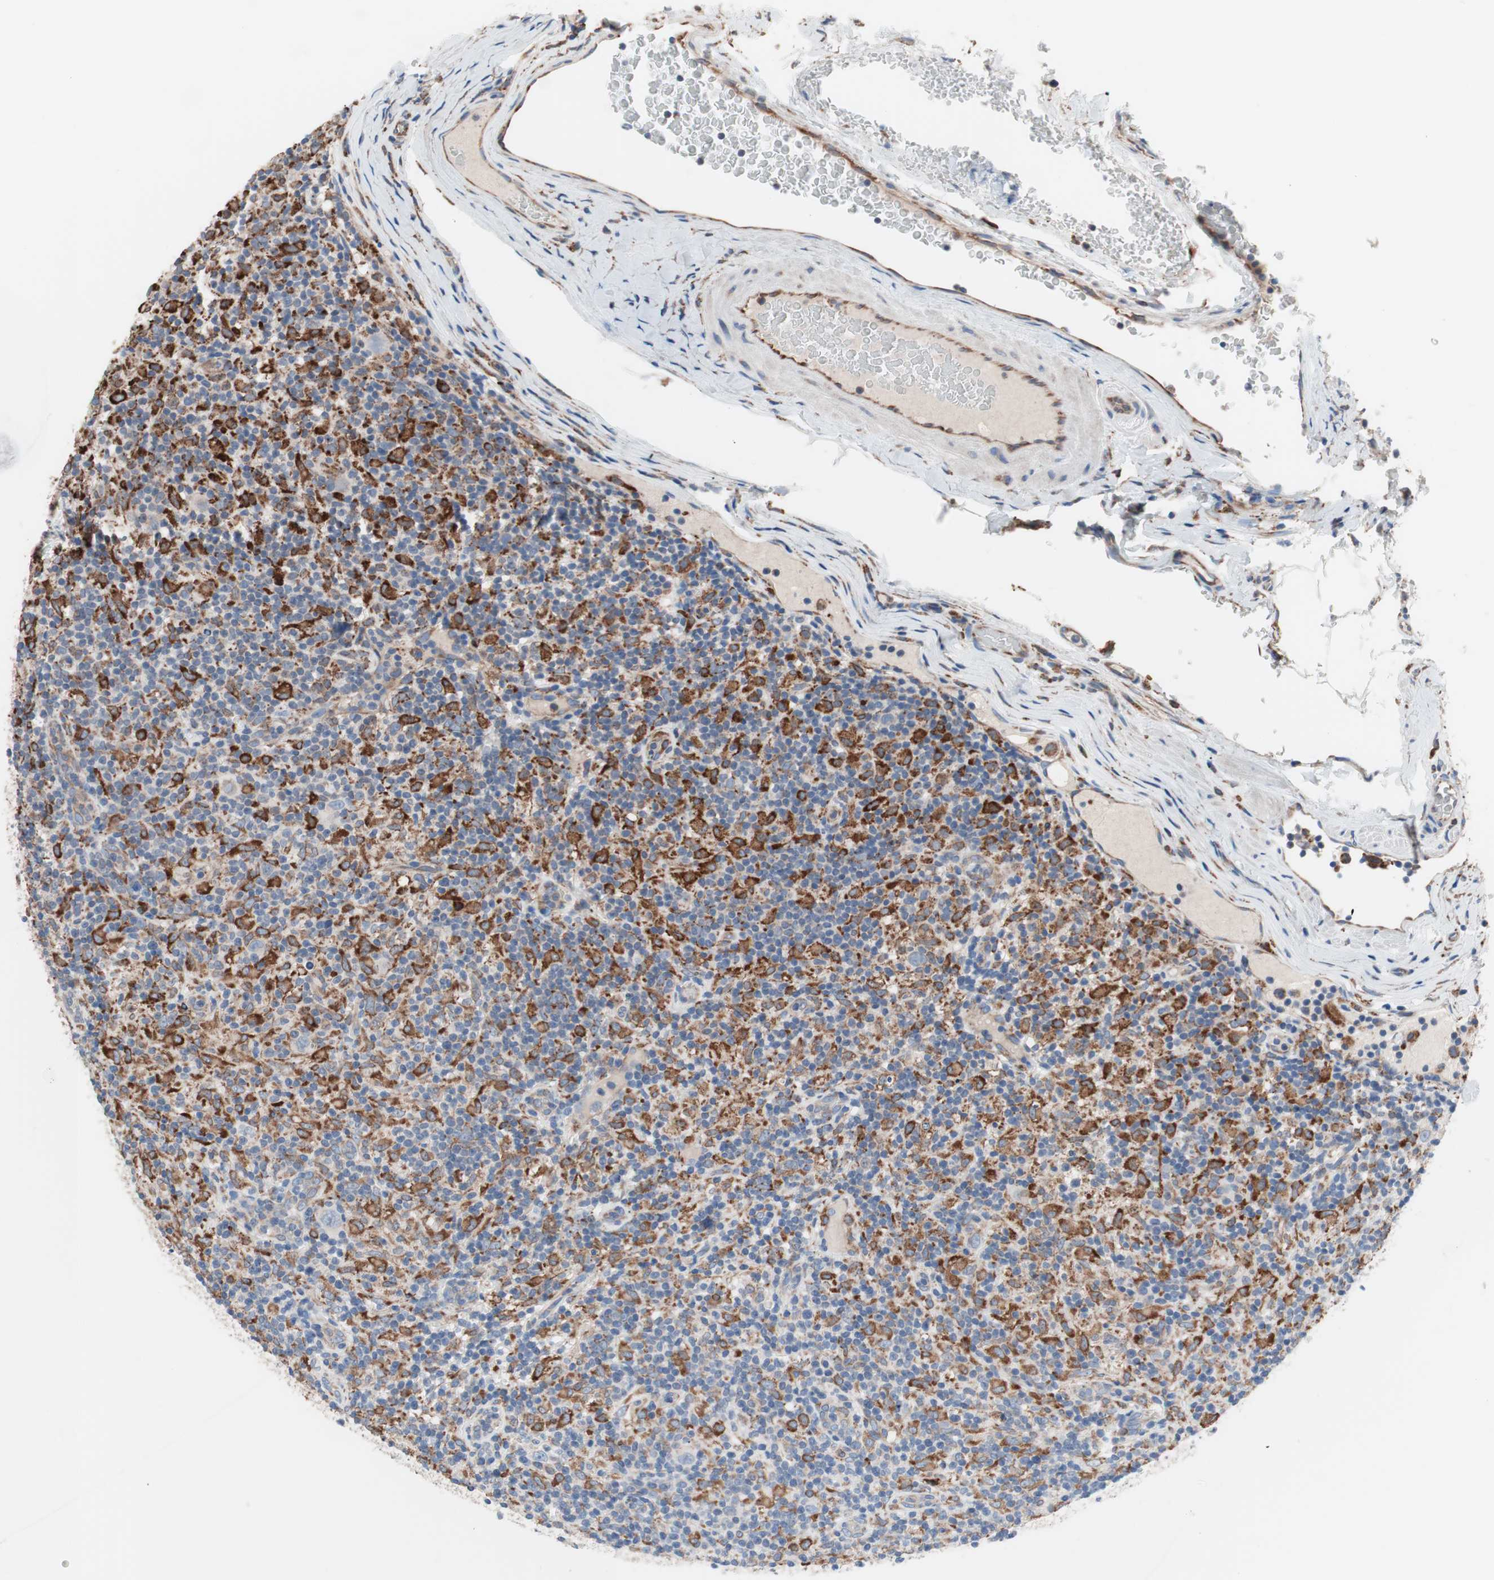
{"staining": {"intensity": "moderate", "quantity": "25%-75%", "location": "cytoplasmic/membranous"}, "tissue": "lymphoma", "cell_type": "Tumor cells", "image_type": "cancer", "snomed": [{"axis": "morphology", "description": "Hodgkin's disease, NOS"}, {"axis": "topography", "description": "Lymph node"}], "caption": "Hodgkin's disease was stained to show a protein in brown. There is medium levels of moderate cytoplasmic/membranous positivity in approximately 25%-75% of tumor cells.", "gene": "SLC27A4", "patient": {"sex": "male", "age": 70}}